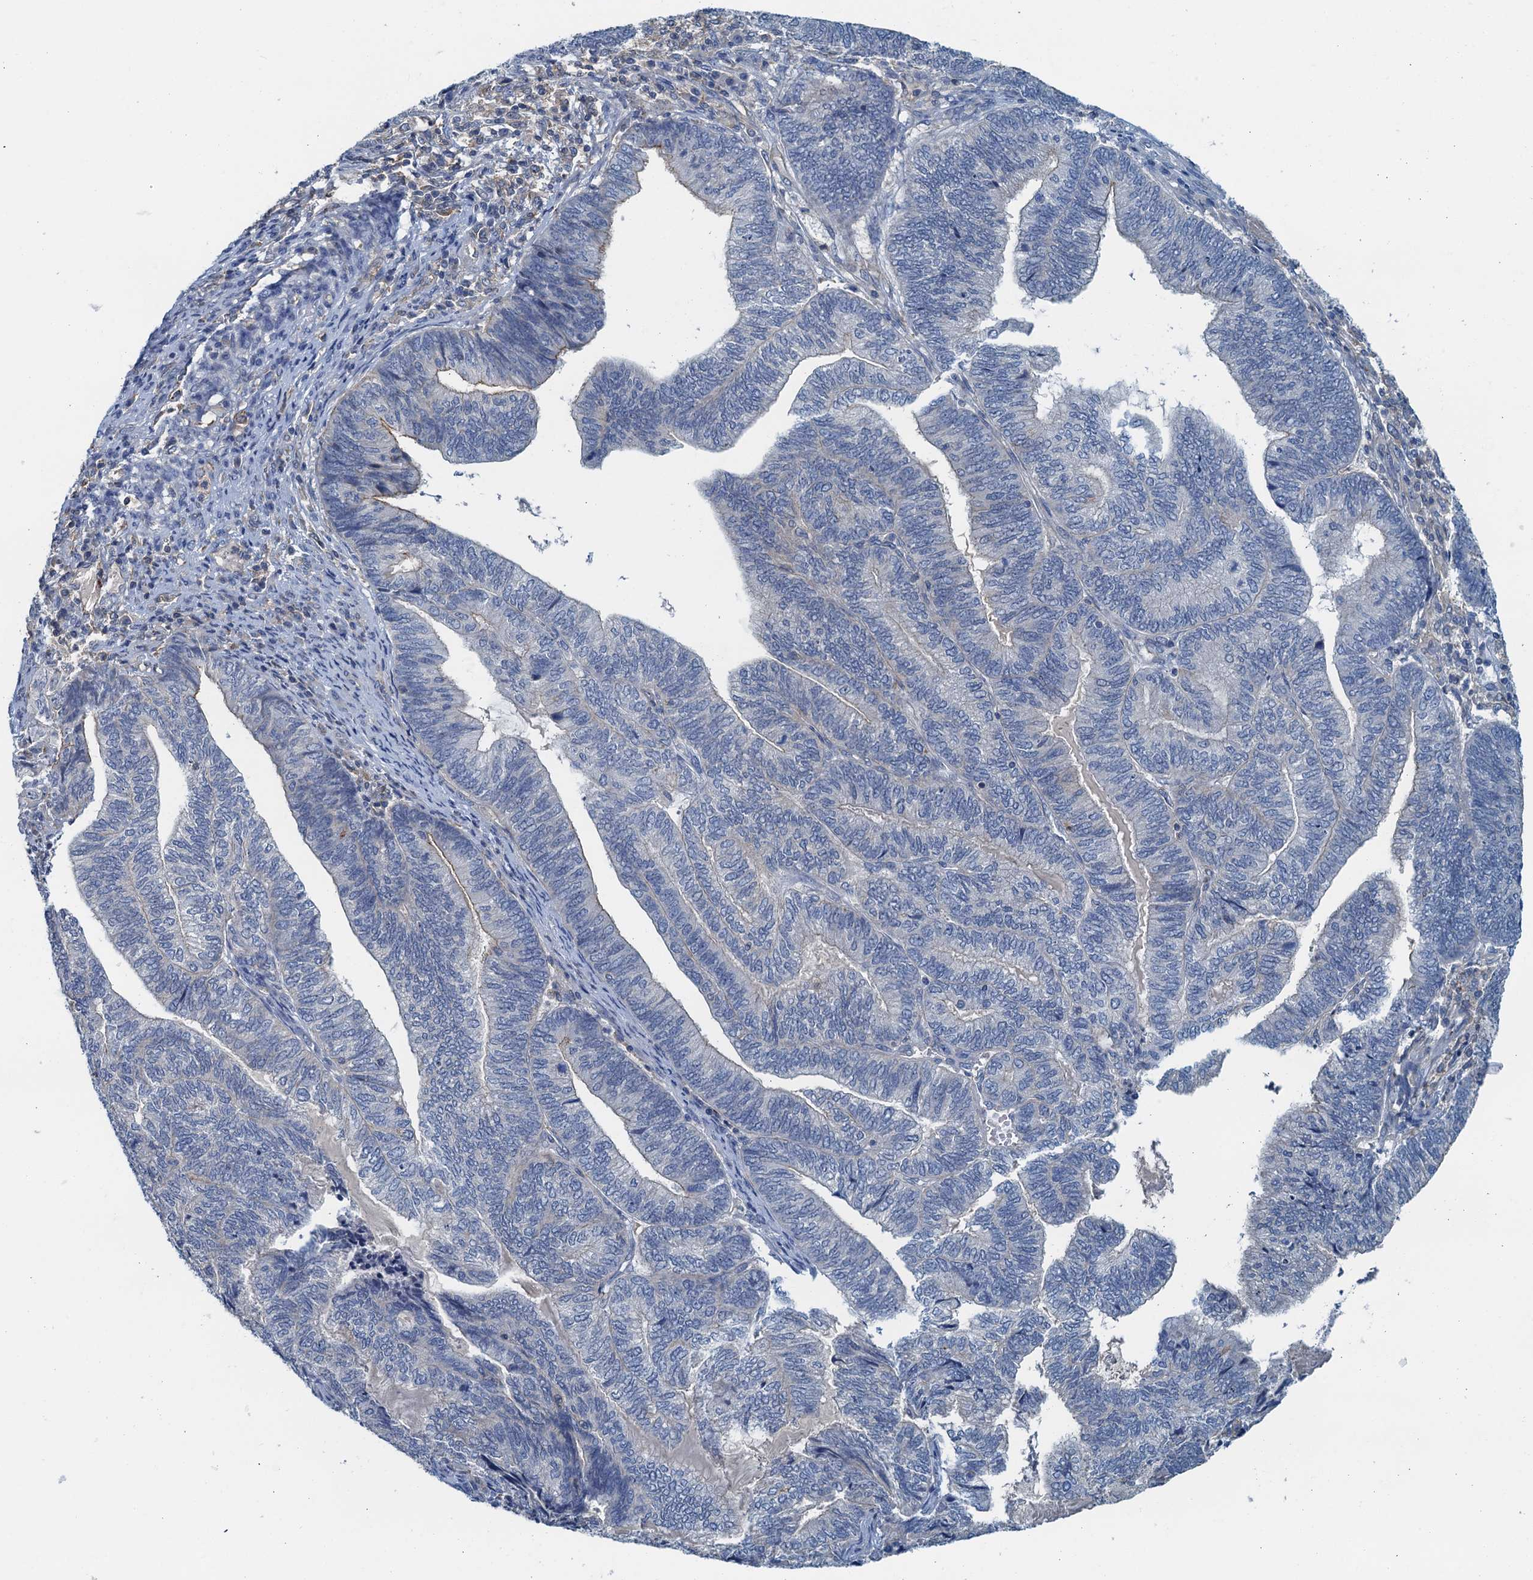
{"staining": {"intensity": "negative", "quantity": "none", "location": "none"}, "tissue": "endometrial cancer", "cell_type": "Tumor cells", "image_type": "cancer", "snomed": [{"axis": "morphology", "description": "Adenocarcinoma, NOS"}, {"axis": "topography", "description": "Uterus"}, {"axis": "topography", "description": "Endometrium"}], "caption": "Protein analysis of endometrial adenocarcinoma demonstrates no significant positivity in tumor cells.", "gene": "THAP10", "patient": {"sex": "female", "age": 70}}